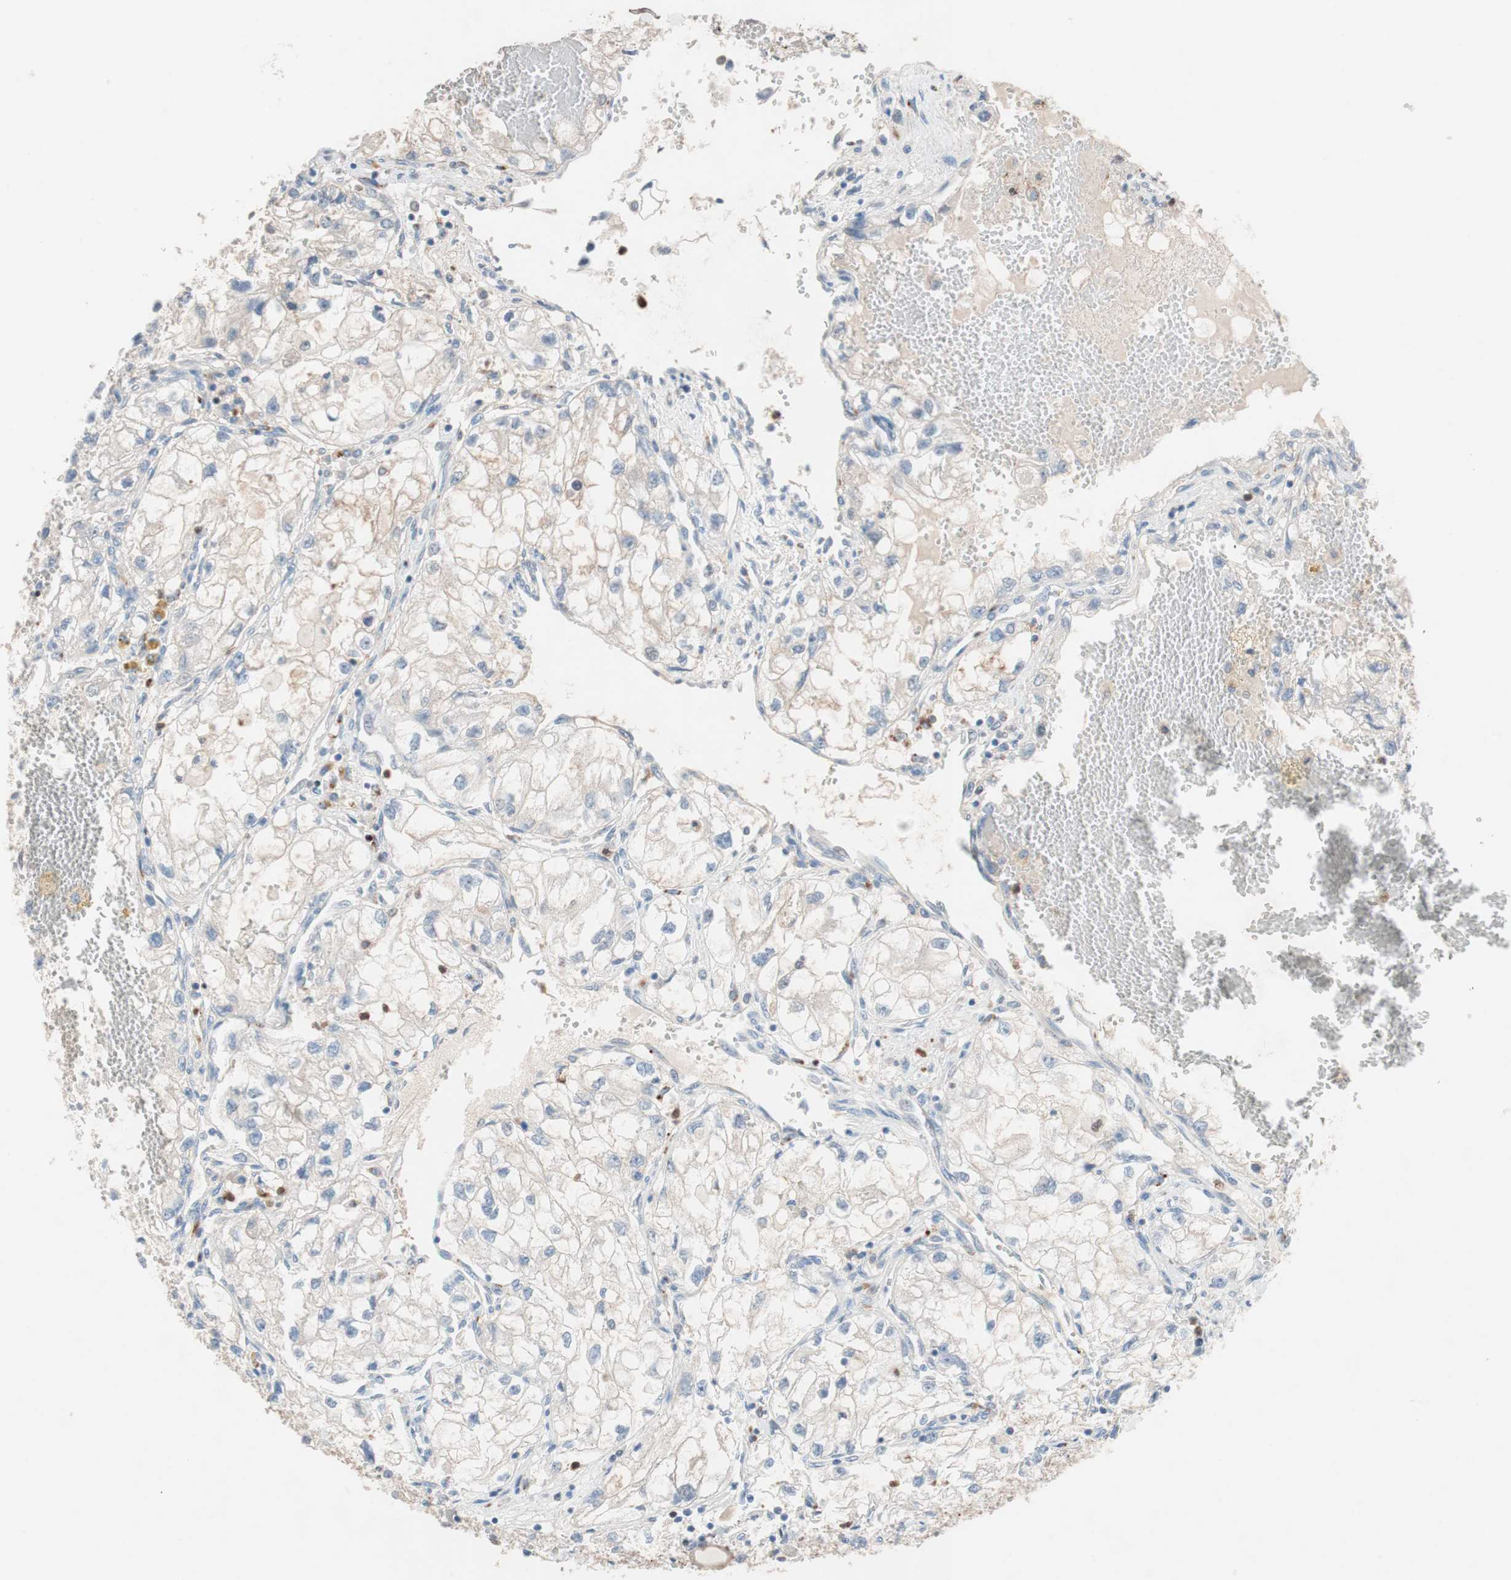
{"staining": {"intensity": "weak", "quantity": "<25%", "location": "cytoplasmic/membranous"}, "tissue": "renal cancer", "cell_type": "Tumor cells", "image_type": "cancer", "snomed": [{"axis": "morphology", "description": "Adenocarcinoma, NOS"}, {"axis": "topography", "description": "Kidney"}], "caption": "Adenocarcinoma (renal) stained for a protein using immunohistochemistry (IHC) exhibits no expression tumor cells.", "gene": "CLEC4D", "patient": {"sex": "female", "age": 70}}